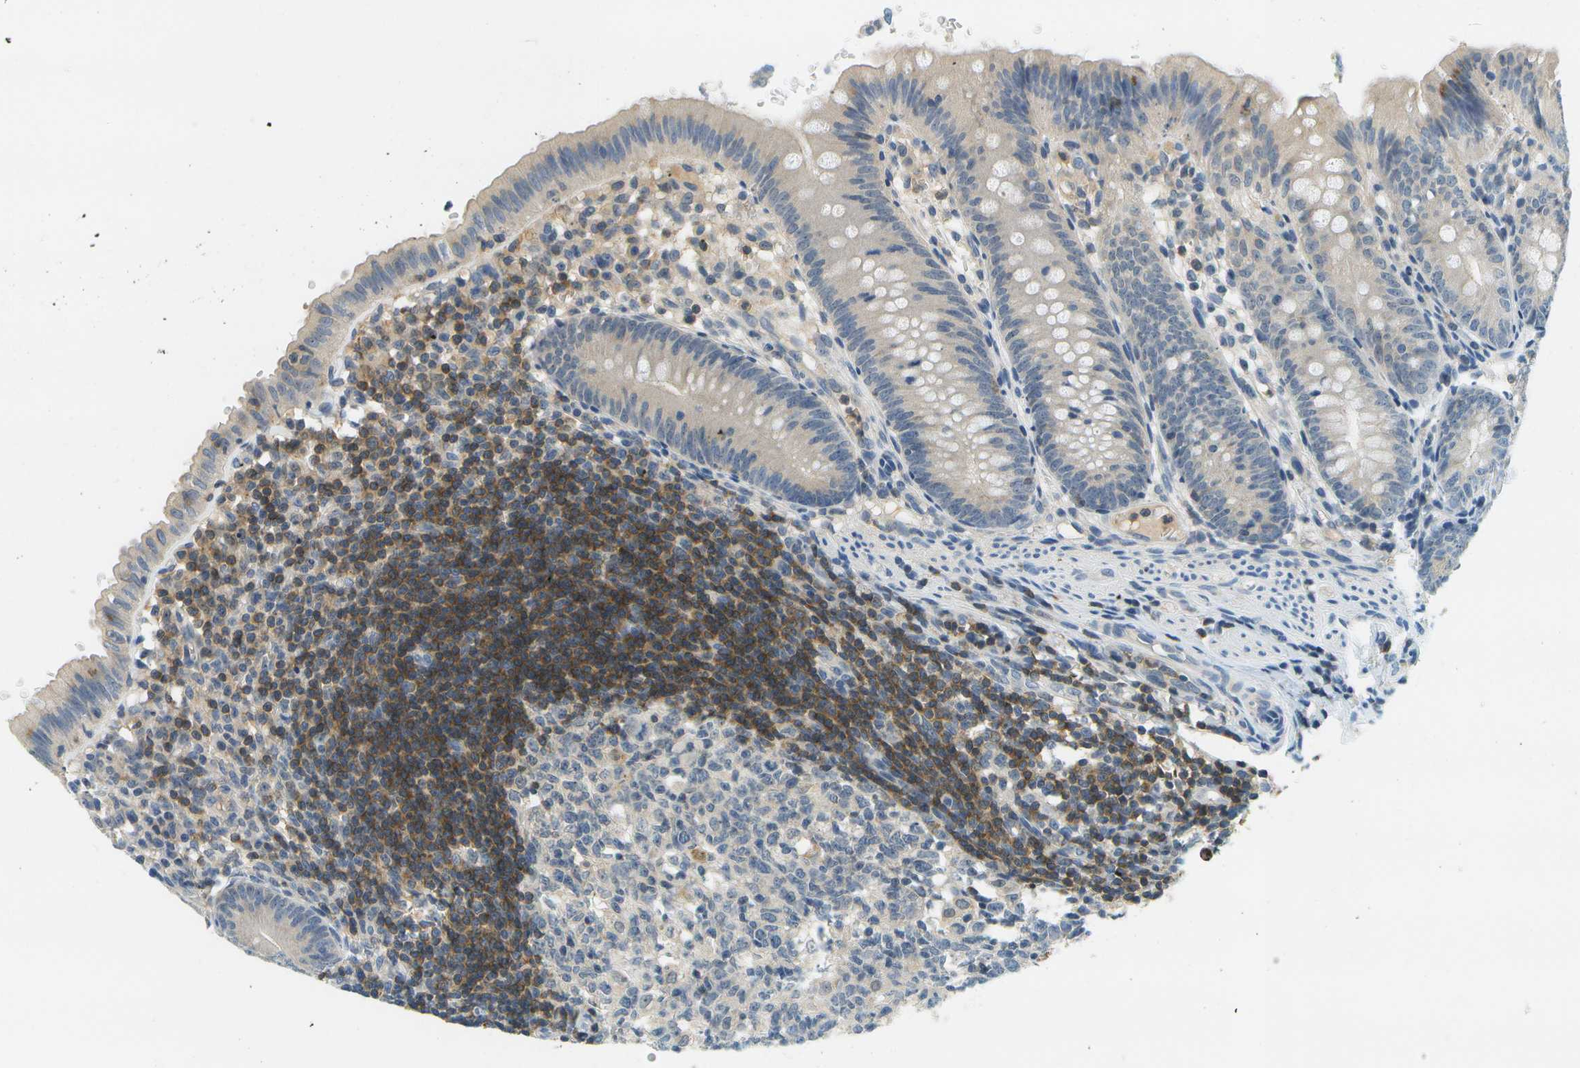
{"staining": {"intensity": "negative", "quantity": "none", "location": "none"}, "tissue": "appendix", "cell_type": "Glandular cells", "image_type": "normal", "snomed": [{"axis": "morphology", "description": "Normal tissue, NOS"}, {"axis": "topography", "description": "Appendix"}], "caption": "DAB immunohistochemical staining of benign appendix shows no significant staining in glandular cells. (DAB (3,3'-diaminobenzidine) IHC, high magnification).", "gene": "RASGRP2", "patient": {"sex": "male", "age": 1}}